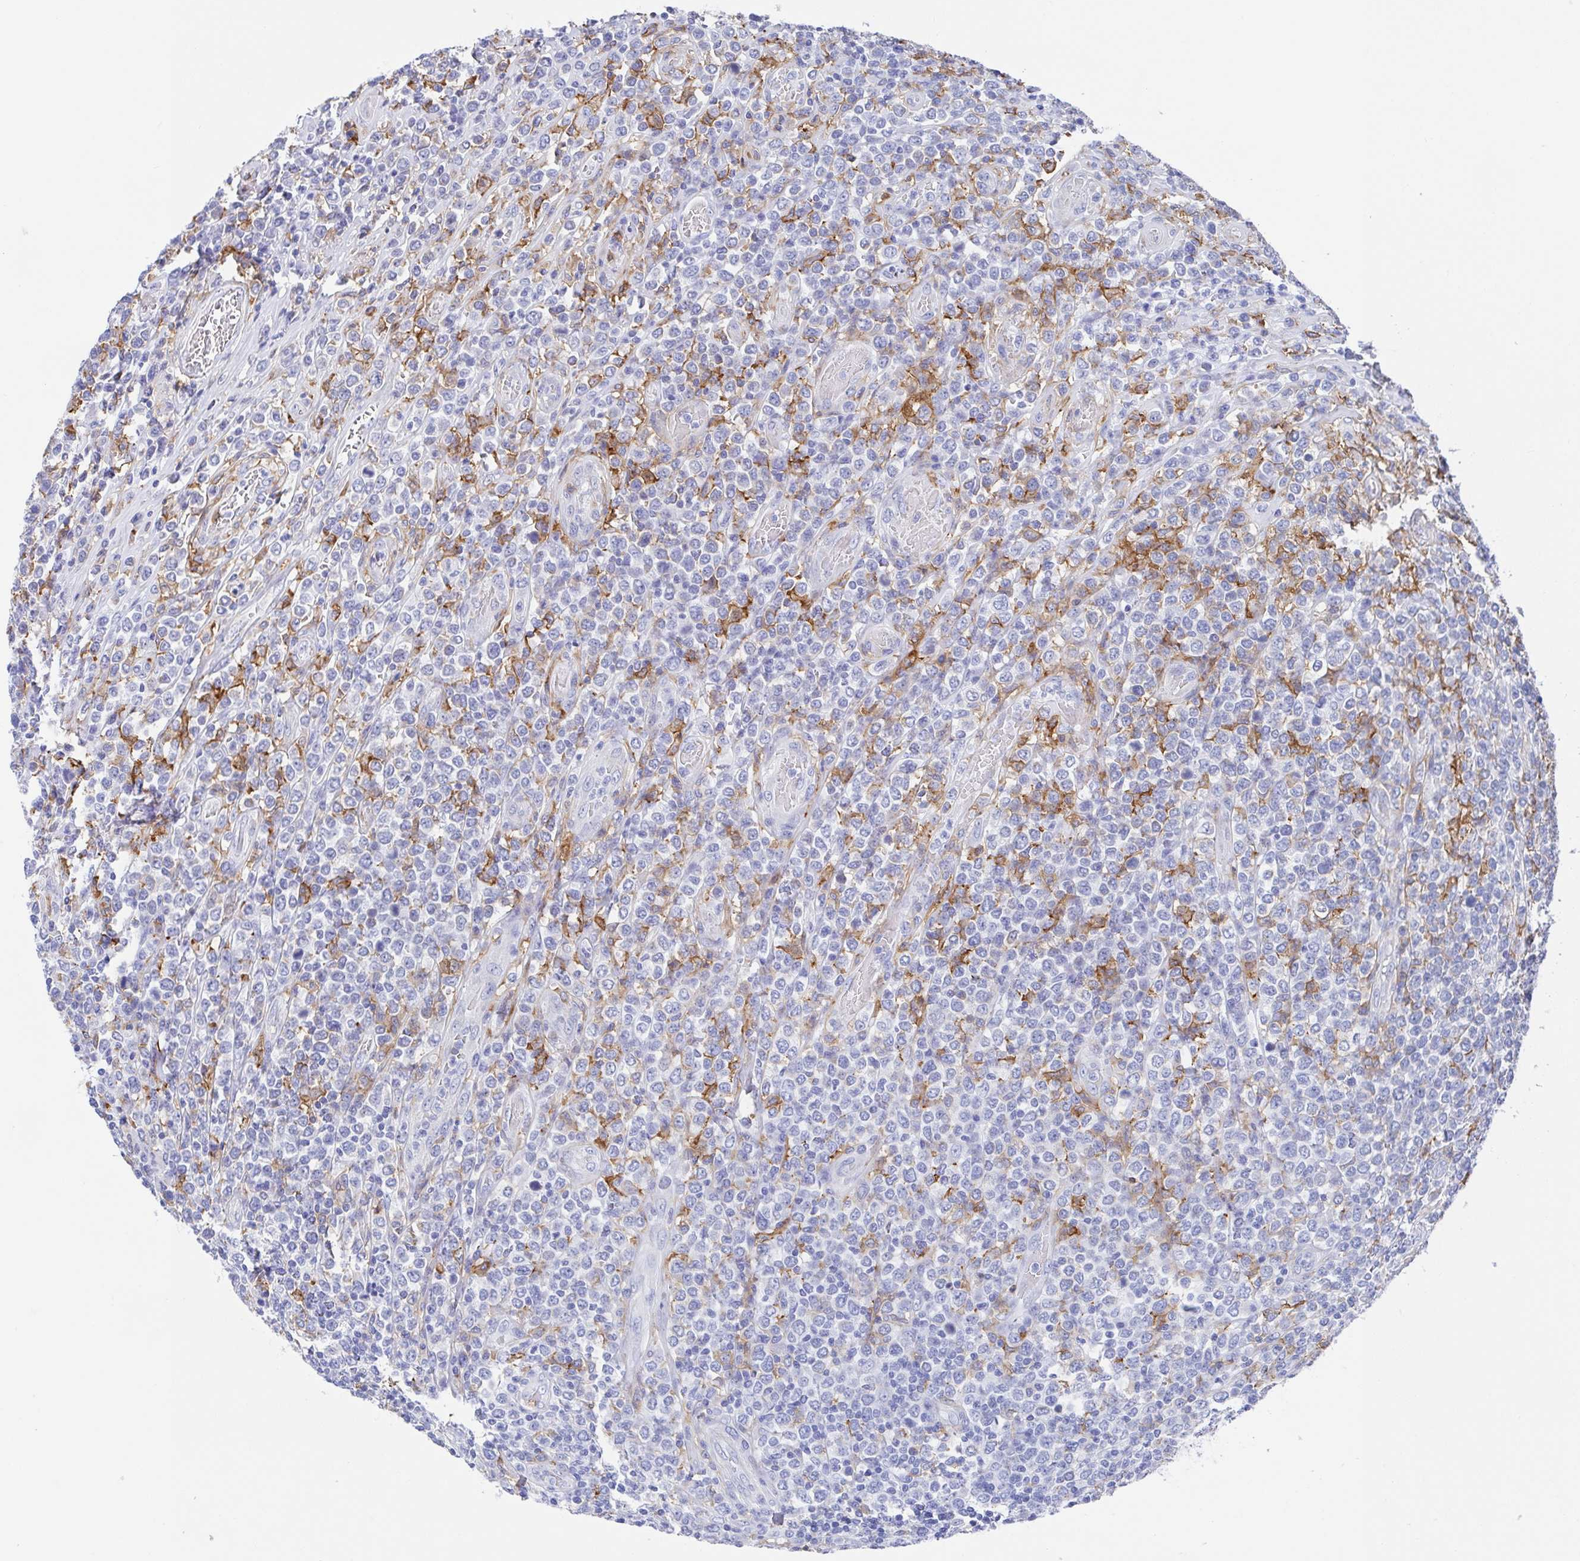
{"staining": {"intensity": "negative", "quantity": "none", "location": "none"}, "tissue": "lymphoma", "cell_type": "Tumor cells", "image_type": "cancer", "snomed": [{"axis": "morphology", "description": "Malignant lymphoma, non-Hodgkin's type, High grade"}, {"axis": "topography", "description": "Soft tissue"}], "caption": "This is an immunohistochemistry (IHC) image of human lymphoma. There is no positivity in tumor cells.", "gene": "FCGR3A", "patient": {"sex": "female", "age": 56}}